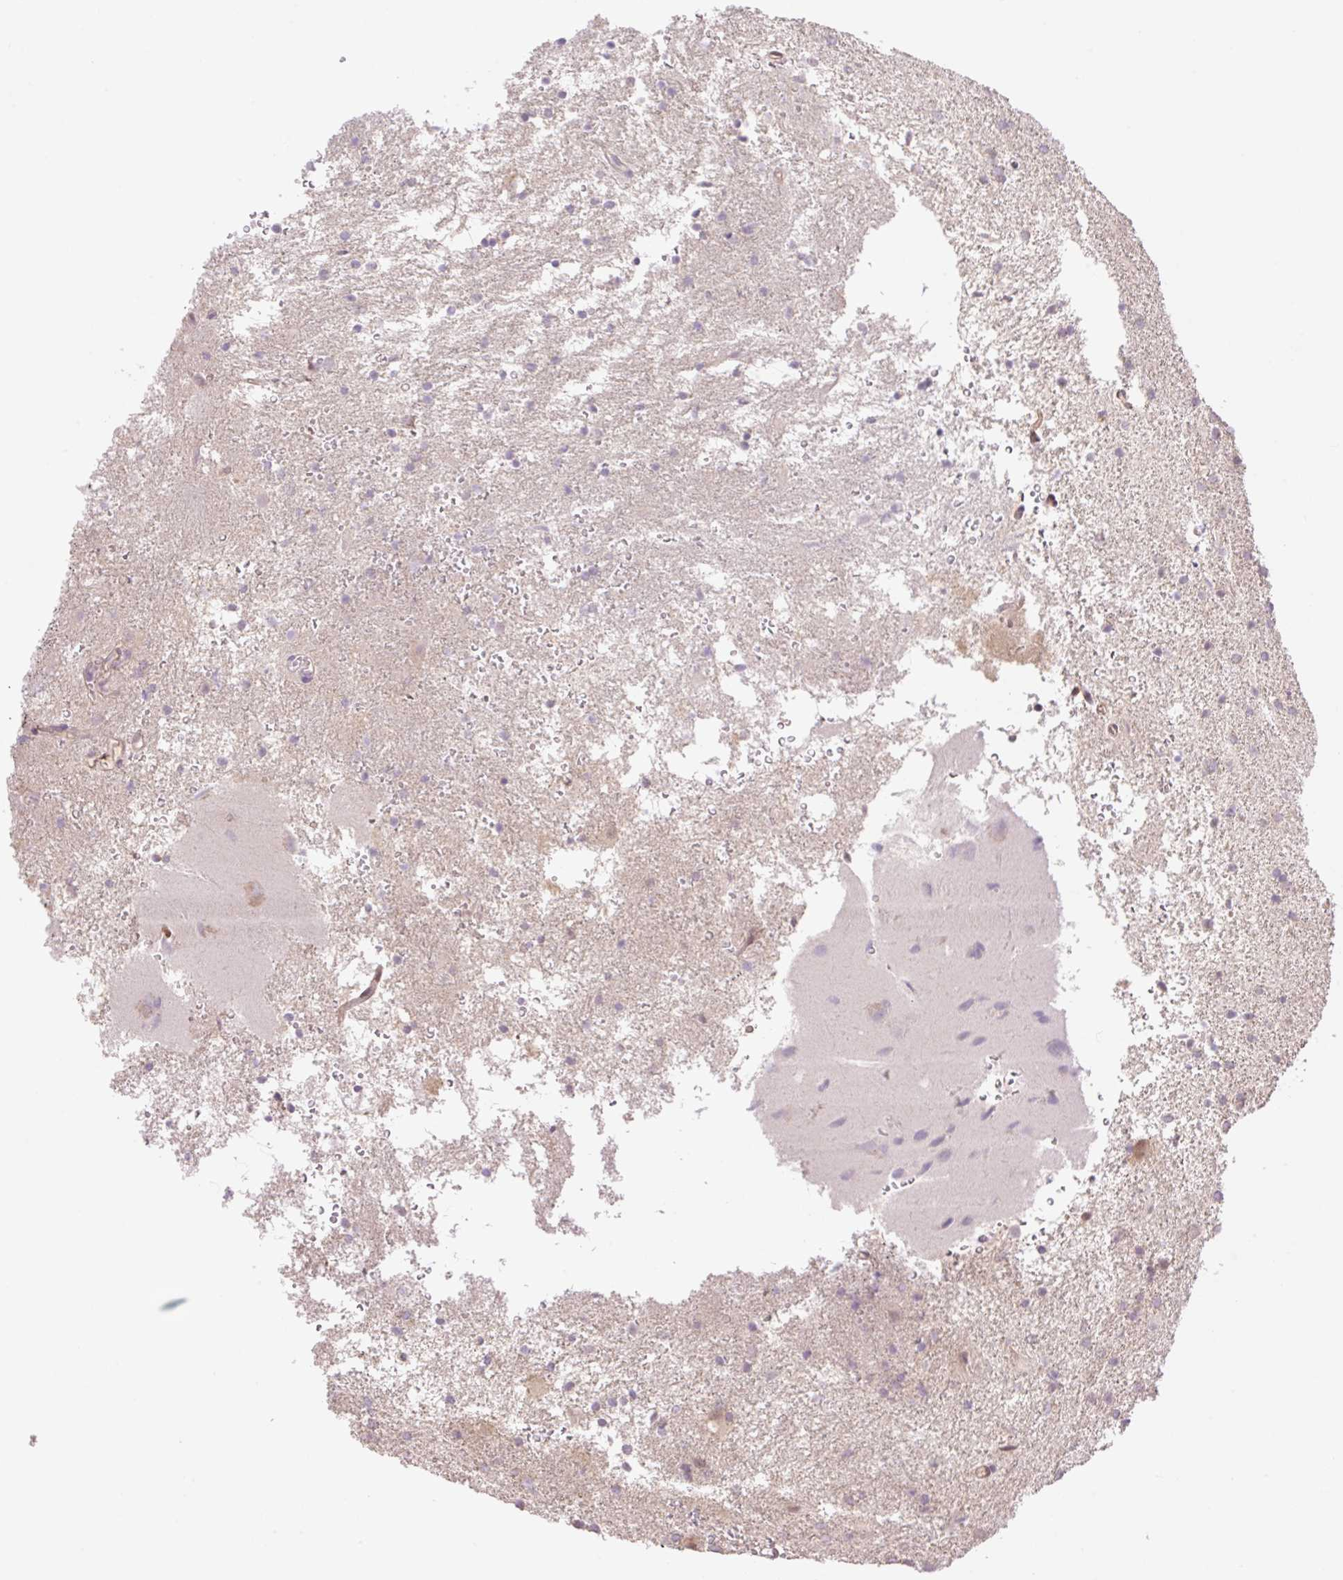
{"staining": {"intensity": "weak", "quantity": "<25%", "location": "cytoplasmic/membranous"}, "tissue": "glioma", "cell_type": "Tumor cells", "image_type": "cancer", "snomed": [{"axis": "morphology", "description": "Glioma, malignant, High grade"}, {"axis": "topography", "description": "Brain"}], "caption": "IHC image of neoplastic tissue: human malignant glioma (high-grade) stained with DAB (3,3'-diaminobenzidine) reveals no significant protein staining in tumor cells.", "gene": "VPS25", "patient": {"sex": "female", "age": 50}}